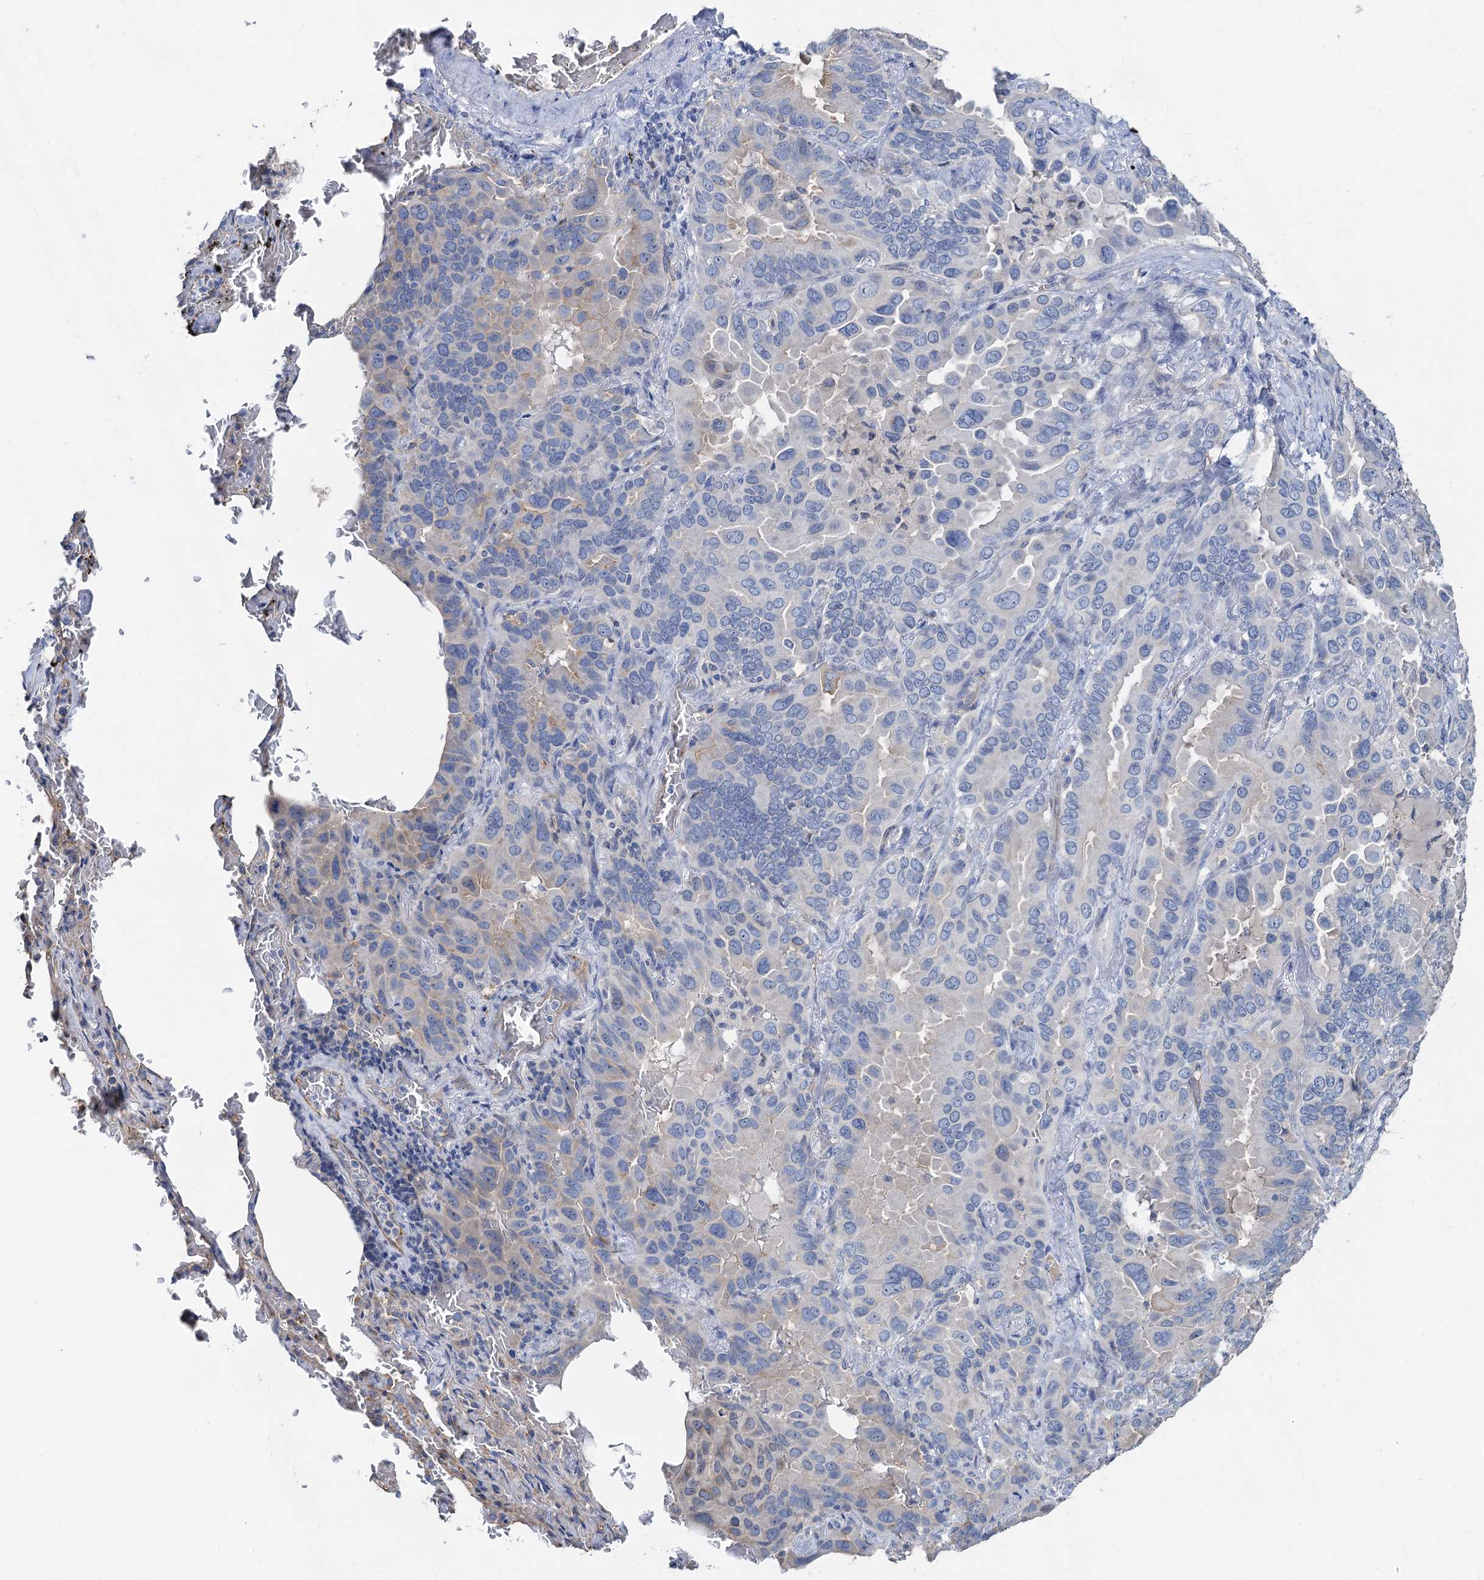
{"staining": {"intensity": "negative", "quantity": "none", "location": "none"}, "tissue": "lung cancer", "cell_type": "Tumor cells", "image_type": "cancer", "snomed": [{"axis": "morphology", "description": "Adenocarcinoma, NOS"}, {"axis": "topography", "description": "Lung"}], "caption": "A high-resolution histopathology image shows immunohistochemistry (IHC) staining of lung cancer, which shows no significant staining in tumor cells. The staining was performed using DAB (3,3'-diaminobenzidine) to visualize the protein expression in brown, while the nuclei were stained in blue with hematoxylin (Magnification: 20x).", "gene": "PLLP", "patient": {"sex": "male", "age": 64}}